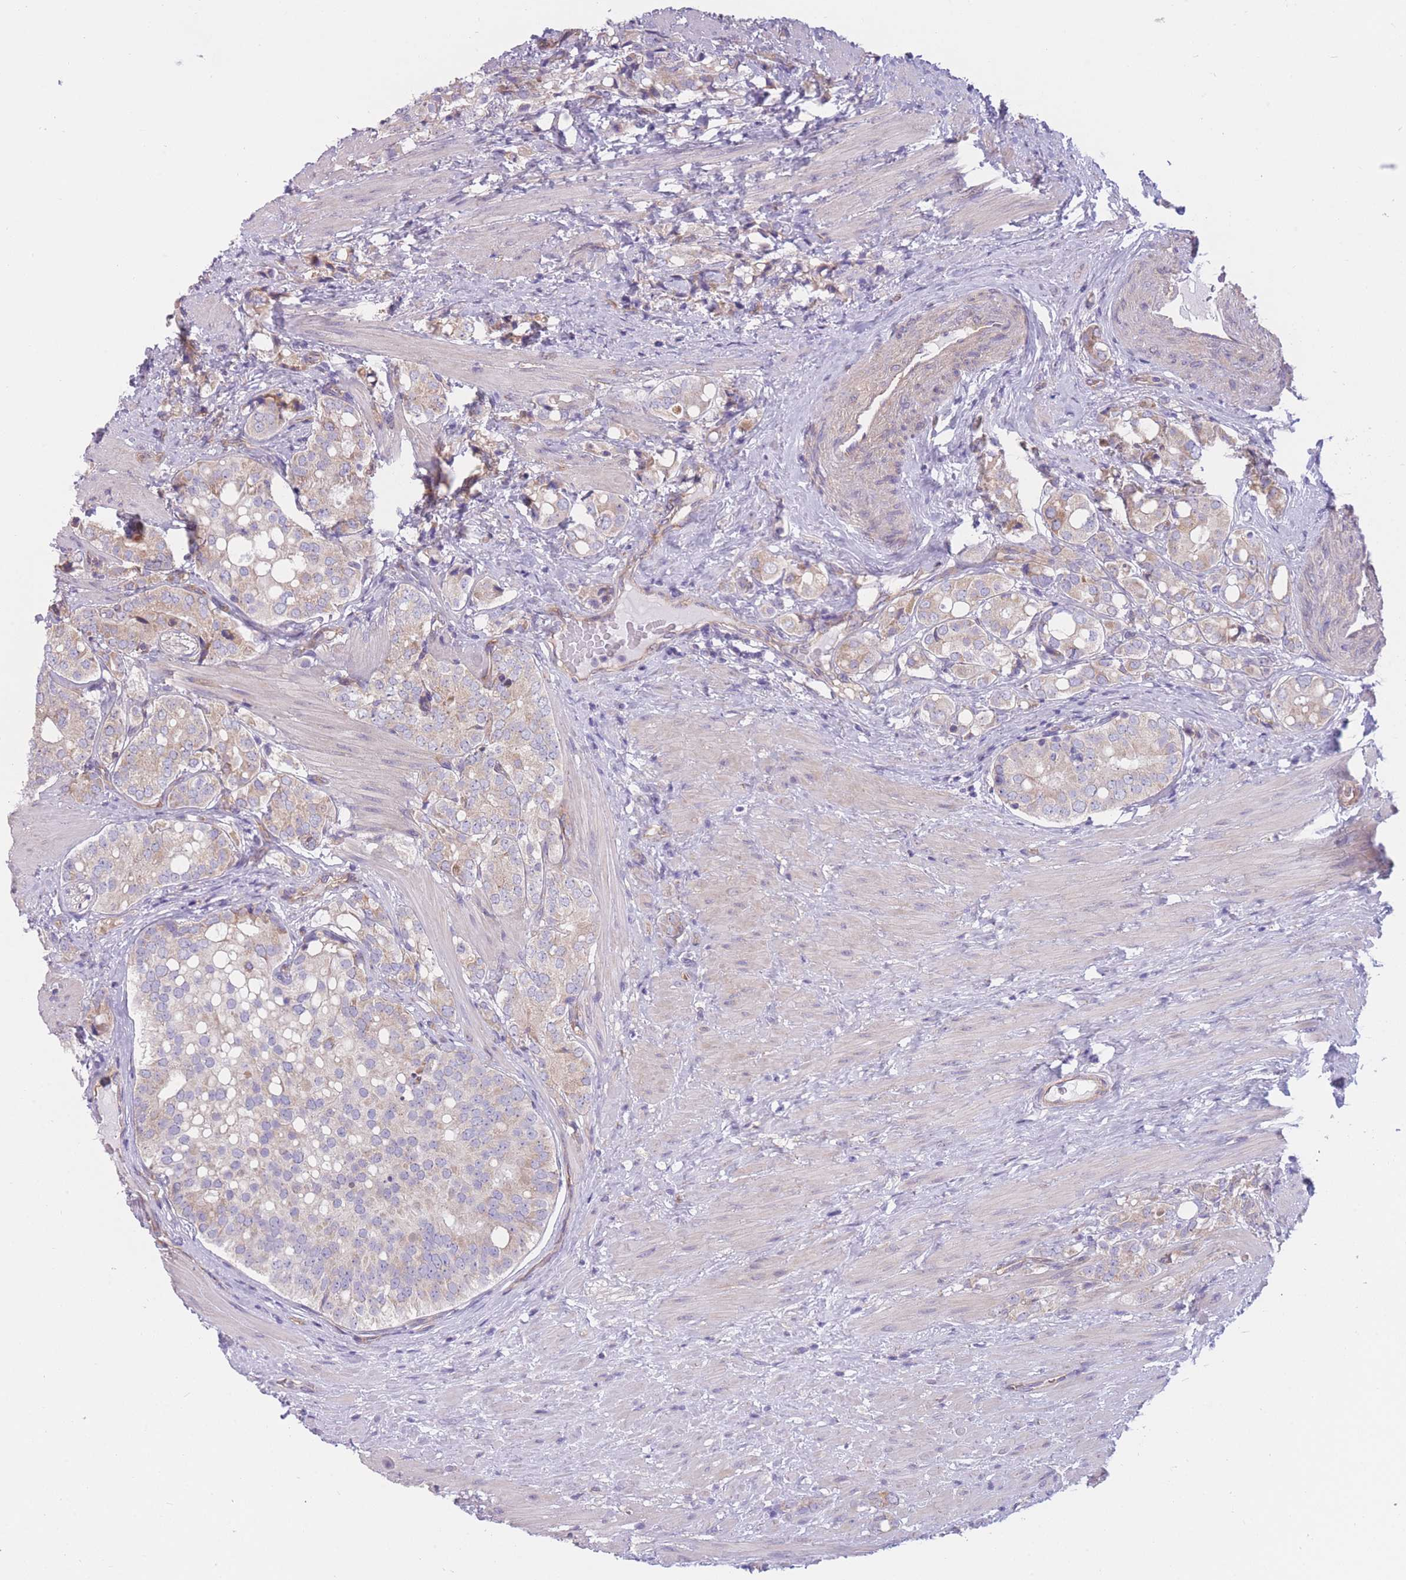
{"staining": {"intensity": "weak", "quantity": "<25%", "location": "cytoplasmic/membranous"}, "tissue": "prostate cancer", "cell_type": "Tumor cells", "image_type": "cancer", "snomed": [{"axis": "morphology", "description": "Adenocarcinoma, High grade"}, {"axis": "topography", "description": "Prostate"}], "caption": "Tumor cells are negative for brown protein staining in adenocarcinoma (high-grade) (prostate).", "gene": "SERPINB3", "patient": {"sex": "male", "age": 71}}